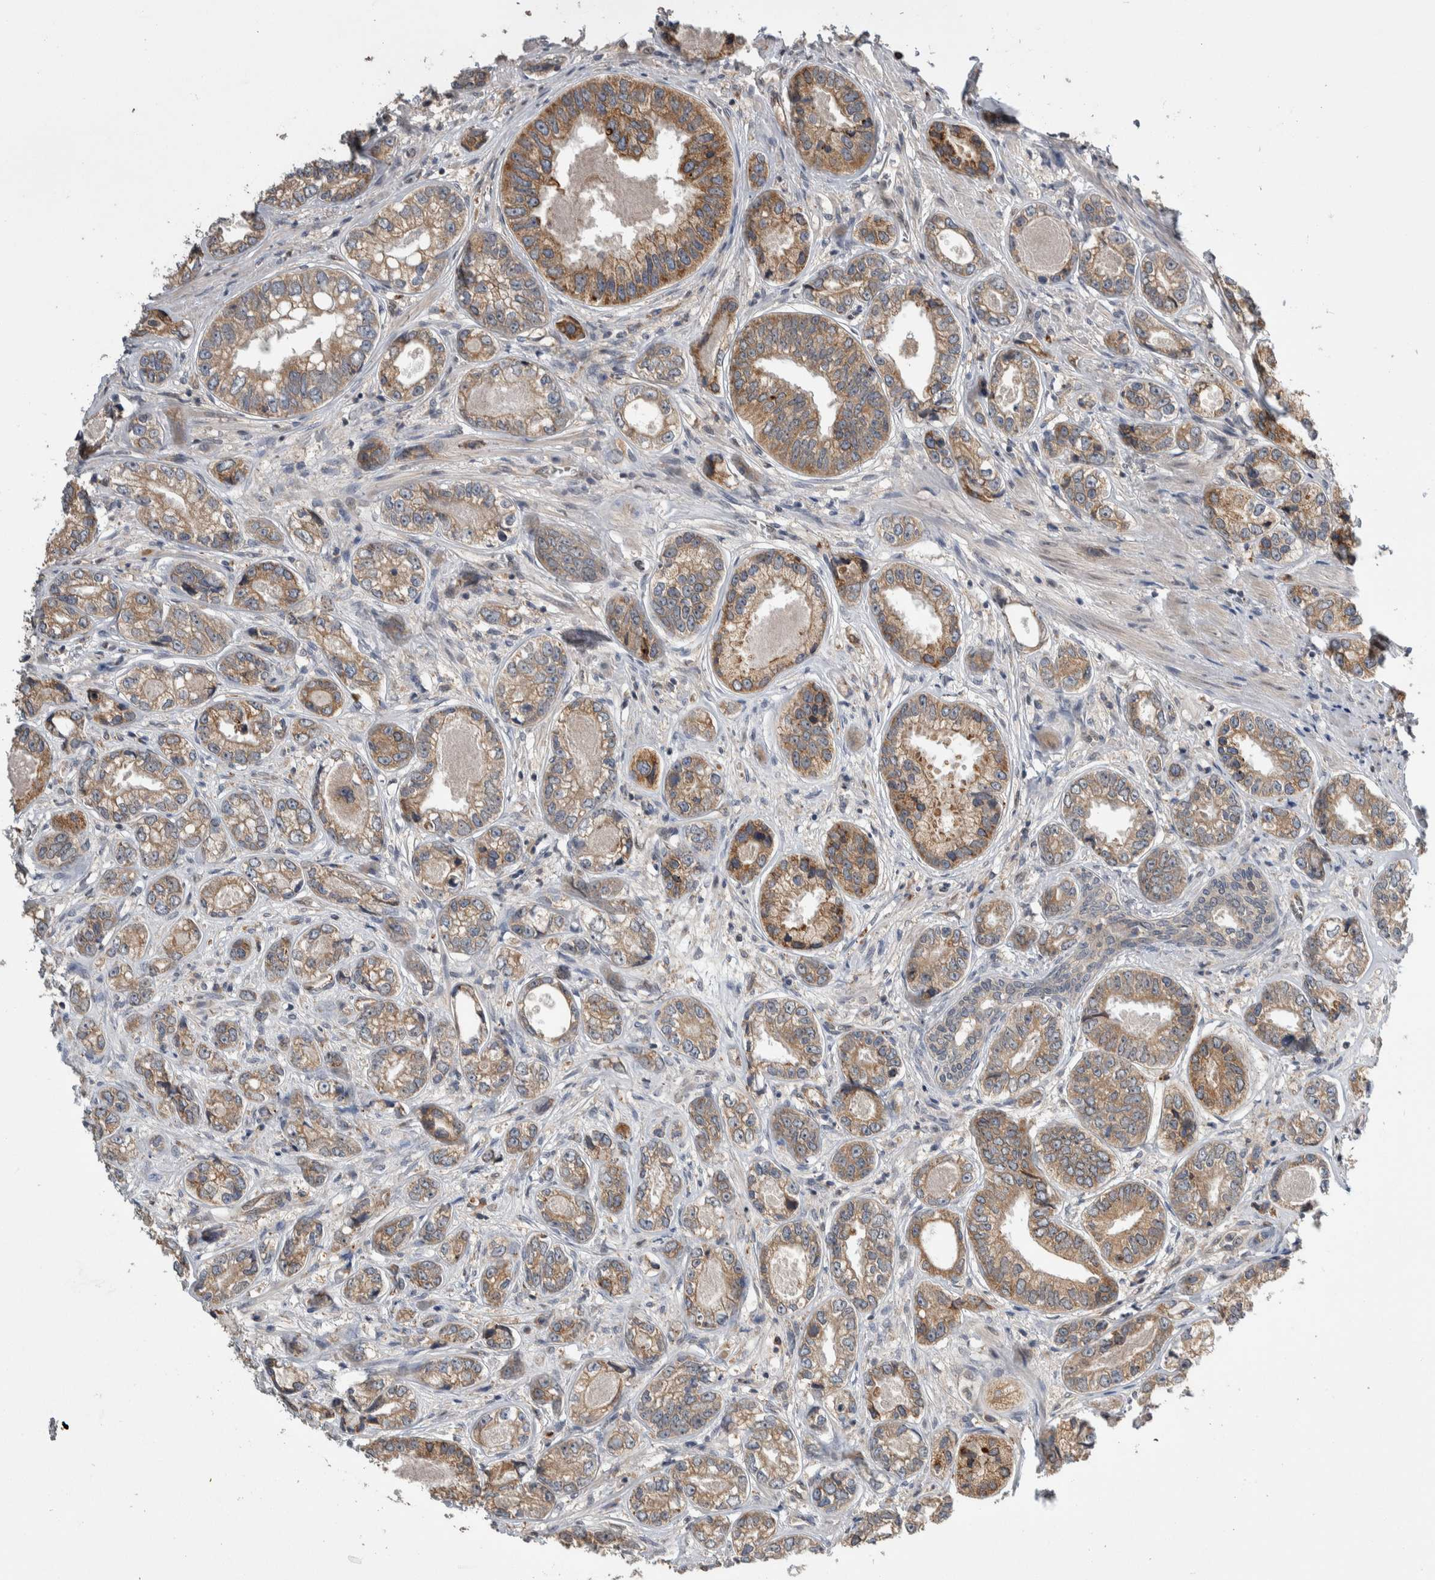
{"staining": {"intensity": "moderate", "quantity": ">75%", "location": "cytoplasmic/membranous"}, "tissue": "prostate cancer", "cell_type": "Tumor cells", "image_type": "cancer", "snomed": [{"axis": "morphology", "description": "Adenocarcinoma, High grade"}, {"axis": "topography", "description": "Prostate"}], "caption": "A medium amount of moderate cytoplasmic/membranous positivity is seen in about >75% of tumor cells in adenocarcinoma (high-grade) (prostate) tissue.", "gene": "PRDM4", "patient": {"sex": "male", "age": 61}}